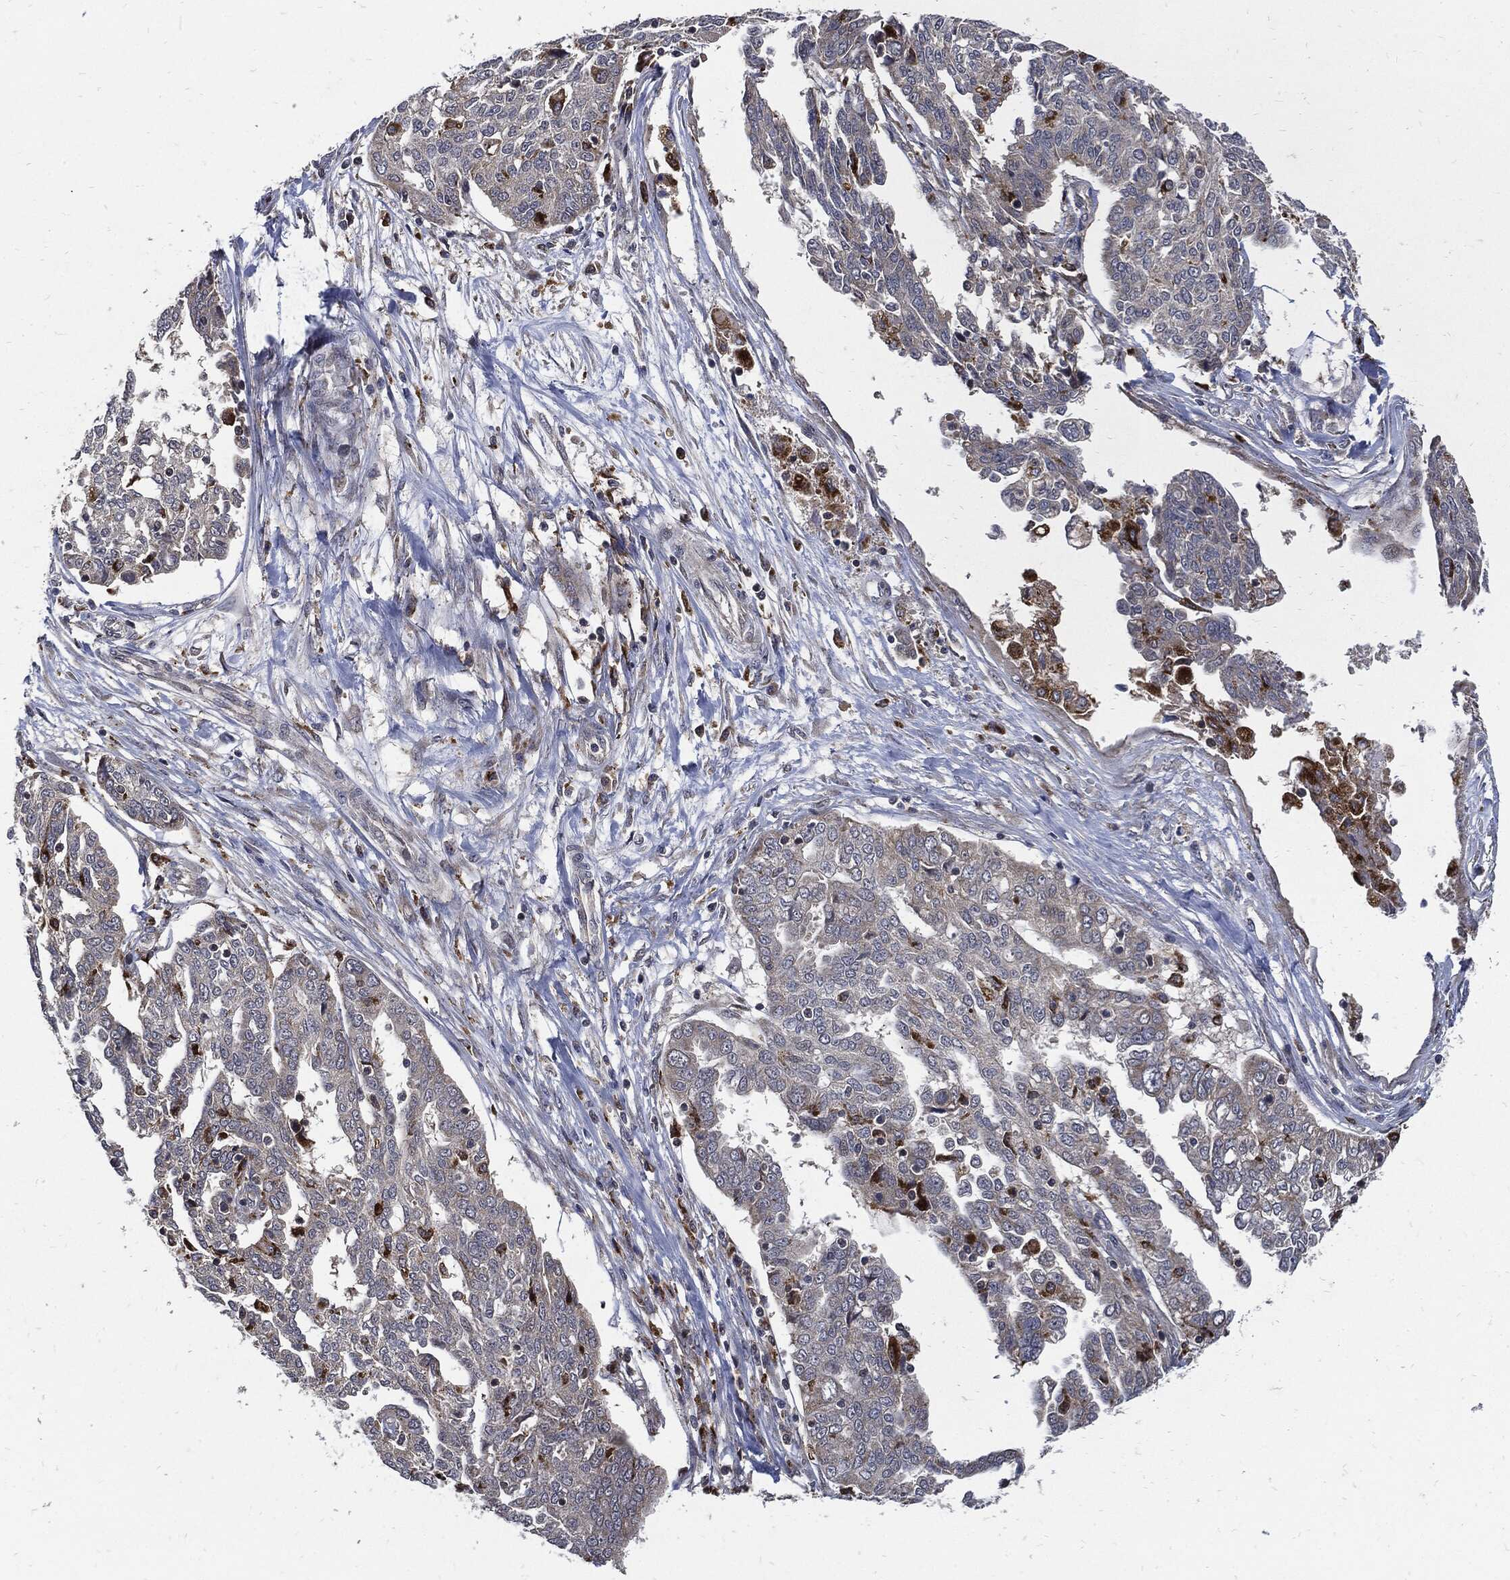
{"staining": {"intensity": "negative", "quantity": "none", "location": "none"}, "tissue": "ovarian cancer", "cell_type": "Tumor cells", "image_type": "cancer", "snomed": [{"axis": "morphology", "description": "Cystadenocarcinoma, serous, NOS"}, {"axis": "topography", "description": "Ovary"}], "caption": "Immunohistochemistry (IHC) of human ovarian cancer (serous cystadenocarcinoma) demonstrates no staining in tumor cells. (DAB (3,3'-diaminobenzidine) IHC with hematoxylin counter stain).", "gene": "SLC31A2", "patient": {"sex": "female", "age": 67}}